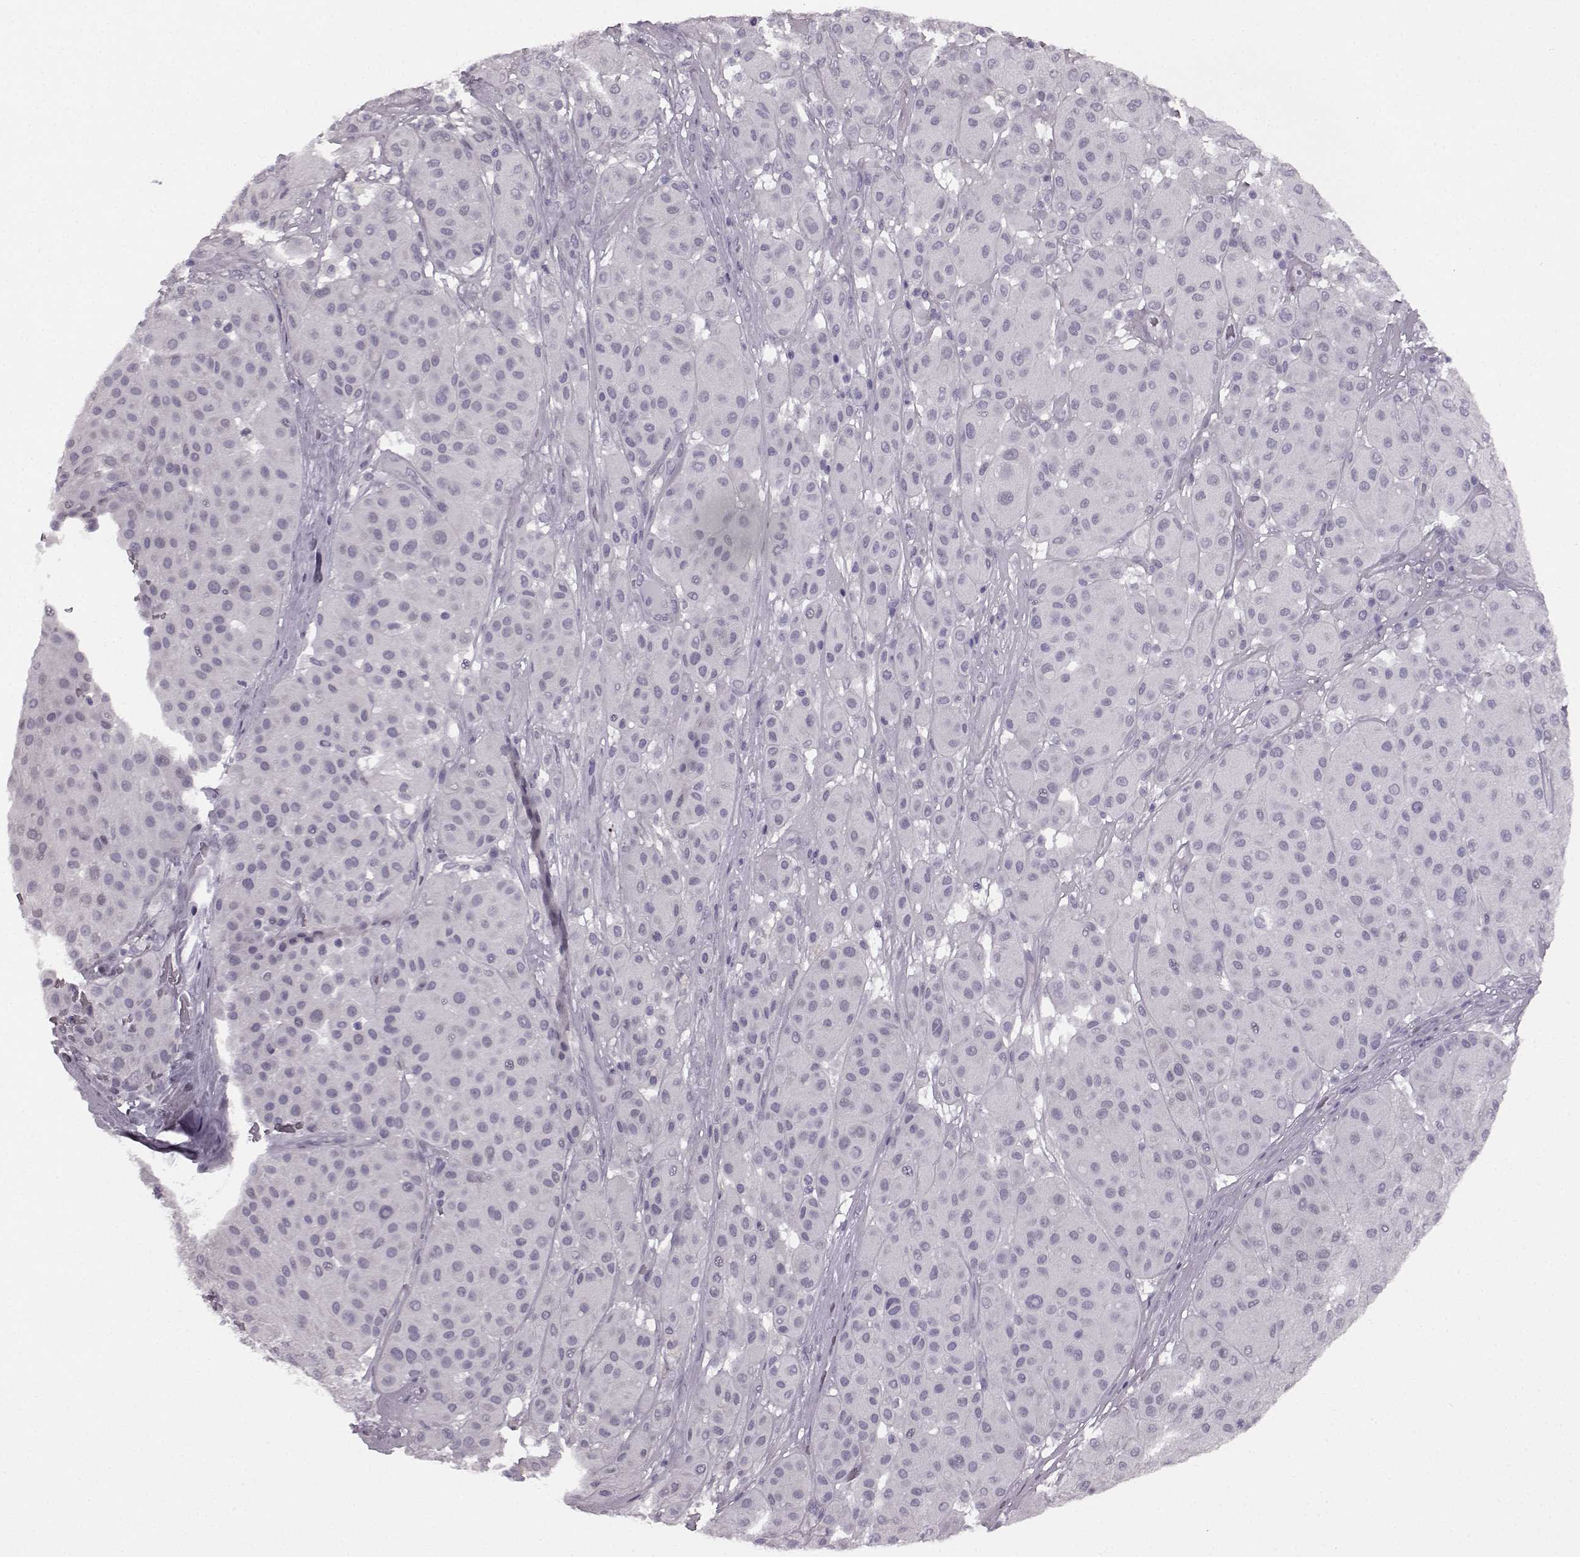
{"staining": {"intensity": "negative", "quantity": "none", "location": "none"}, "tissue": "melanoma", "cell_type": "Tumor cells", "image_type": "cancer", "snomed": [{"axis": "morphology", "description": "Malignant melanoma, Metastatic site"}, {"axis": "topography", "description": "Smooth muscle"}], "caption": "Immunohistochemistry (IHC) image of neoplastic tissue: melanoma stained with DAB (3,3'-diaminobenzidine) shows no significant protein expression in tumor cells.", "gene": "SEMG2", "patient": {"sex": "male", "age": 41}}